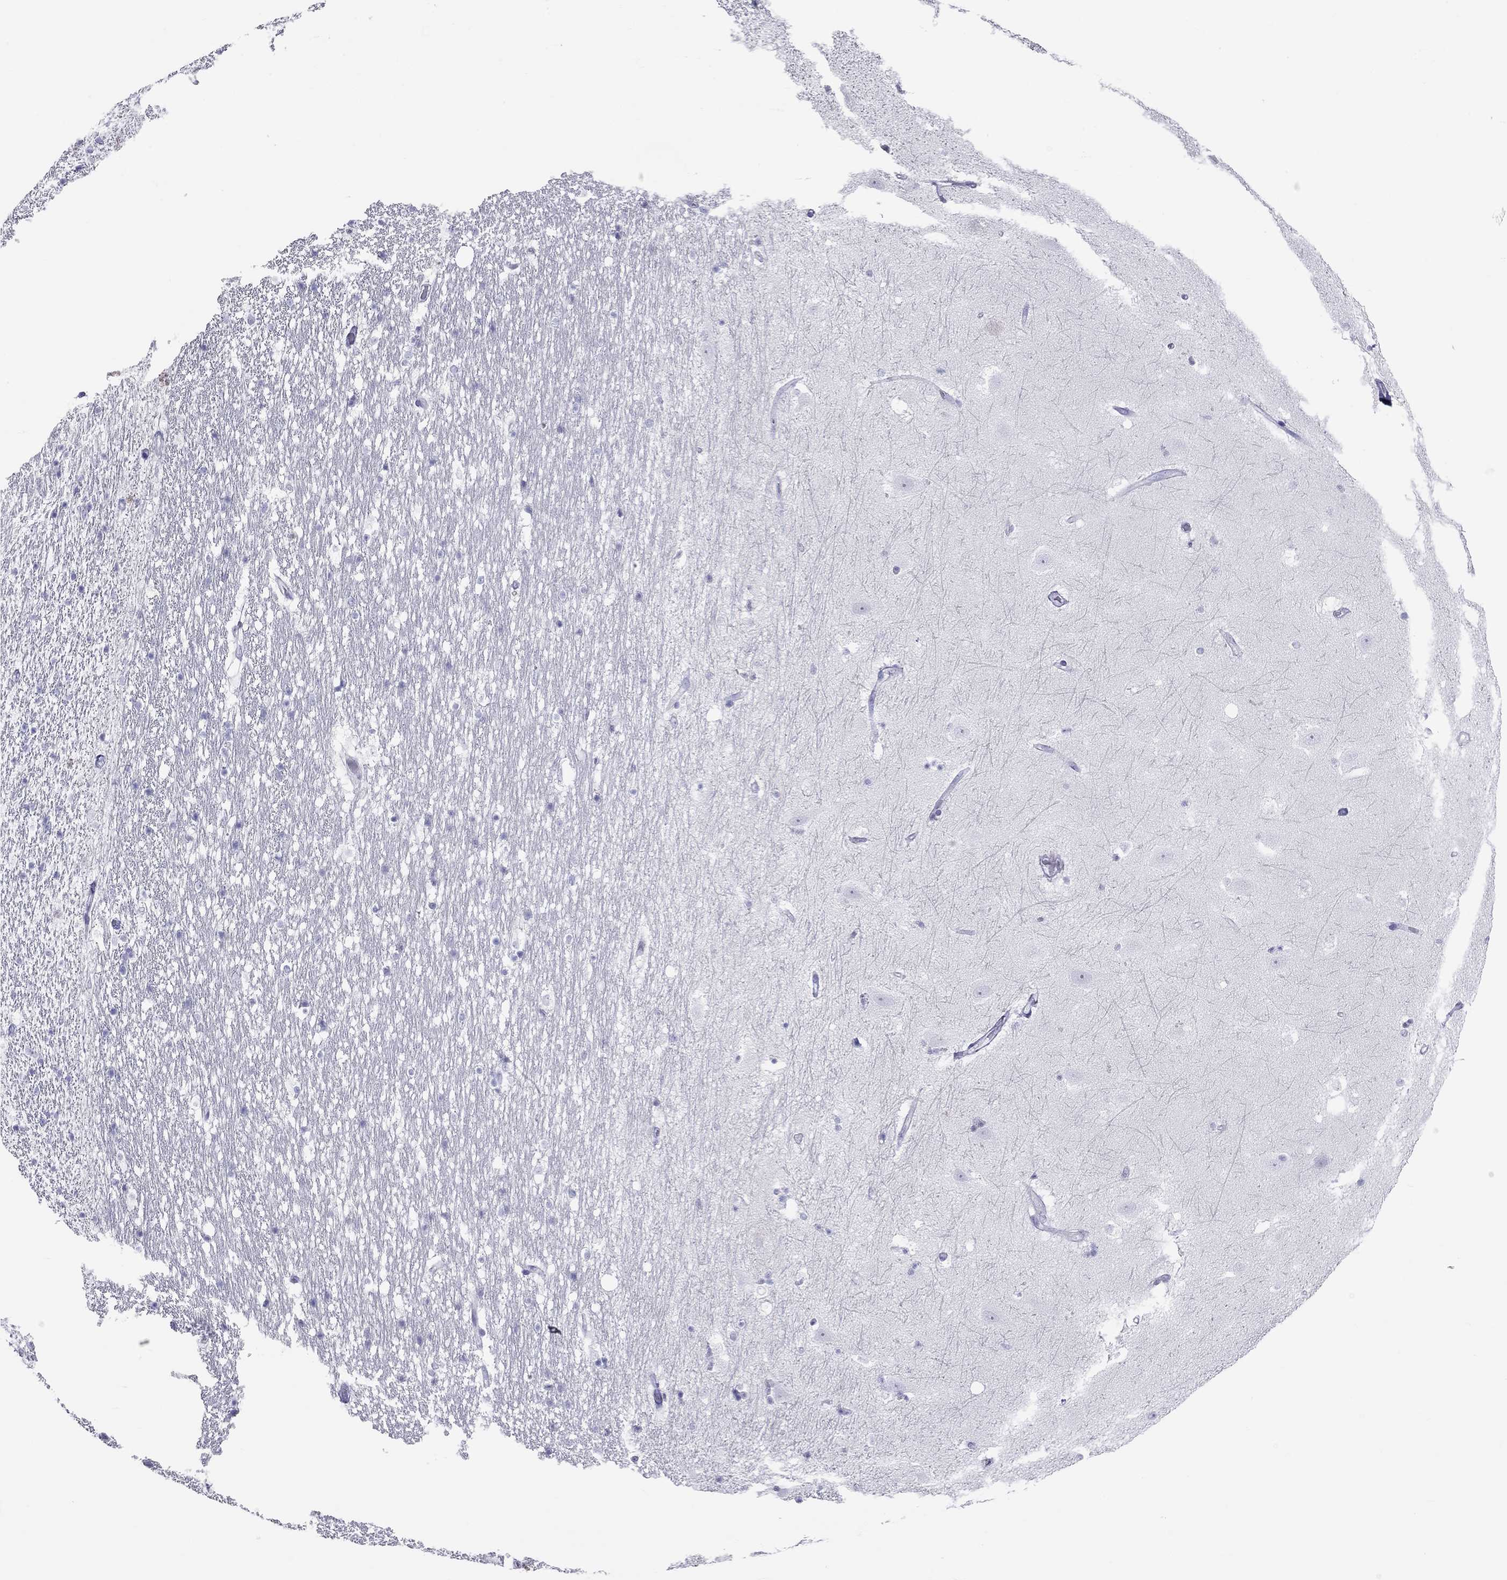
{"staining": {"intensity": "negative", "quantity": "none", "location": "none"}, "tissue": "hippocampus", "cell_type": "Glial cells", "image_type": "normal", "snomed": [{"axis": "morphology", "description": "Normal tissue, NOS"}, {"axis": "topography", "description": "Hippocampus"}], "caption": "This histopathology image is of unremarkable hippocampus stained with IHC to label a protein in brown with the nuclei are counter-stained blue. There is no positivity in glial cells.", "gene": "SH2D2A", "patient": {"sex": "male", "age": 49}}